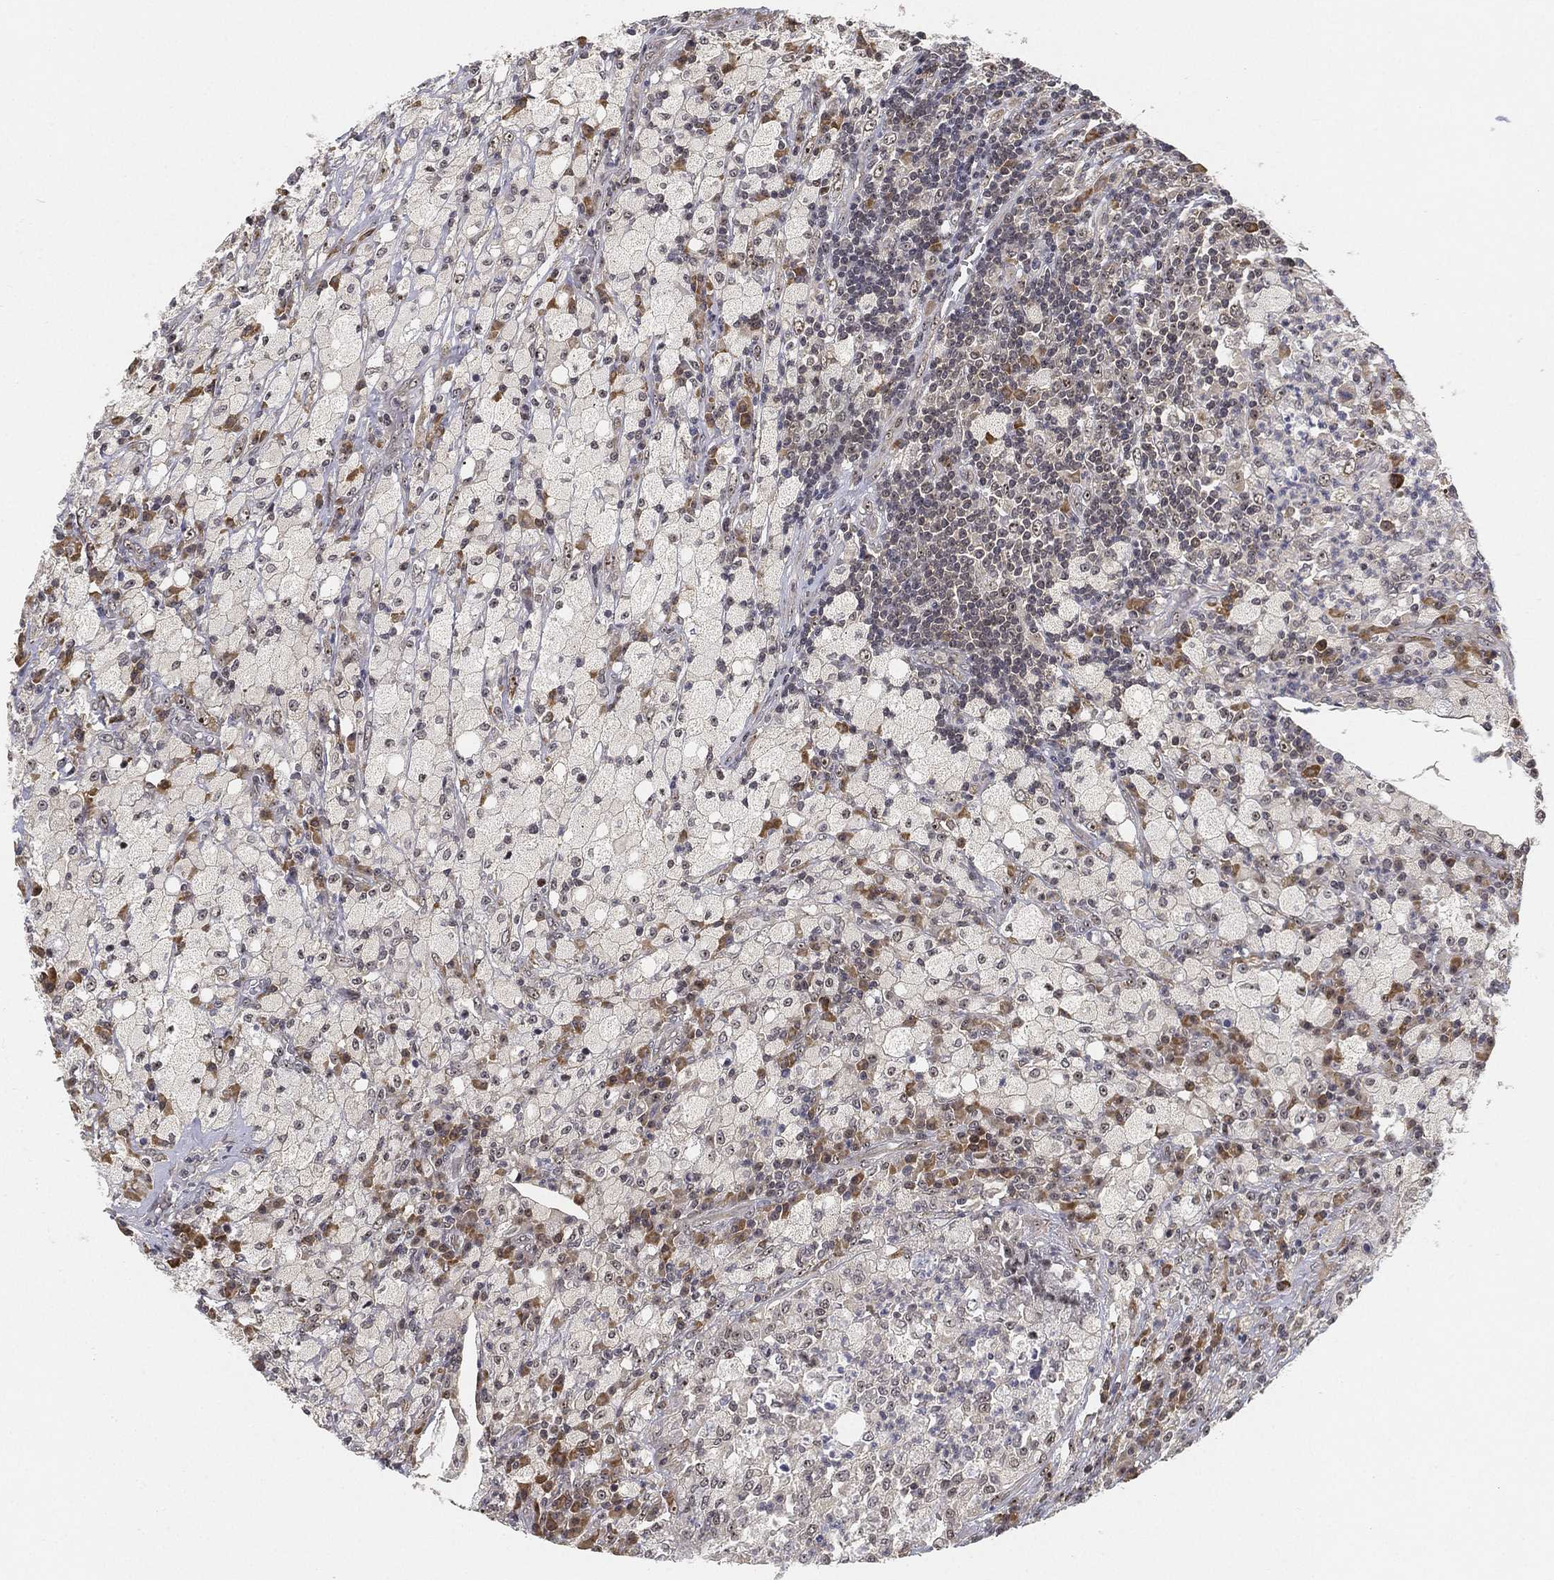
{"staining": {"intensity": "weak", "quantity": "25%-75%", "location": "nuclear"}, "tissue": "testis cancer", "cell_type": "Tumor cells", "image_type": "cancer", "snomed": [{"axis": "morphology", "description": "Necrosis, NOS"}, {"axis": "morphology", "description": "Carcinoma, Embryonal, NOS"}, {"axis": "topography", "description": "Testis"}], "caption": "This histopathology image reveals immunohistochemistry (IHC) staining of testis embryonal carcinoma, with low weak nuclear staining in about 25%-75% of tumor cells.", "gene": "PPP1R16B", "patient": {"sex": "male", "age": 19}}